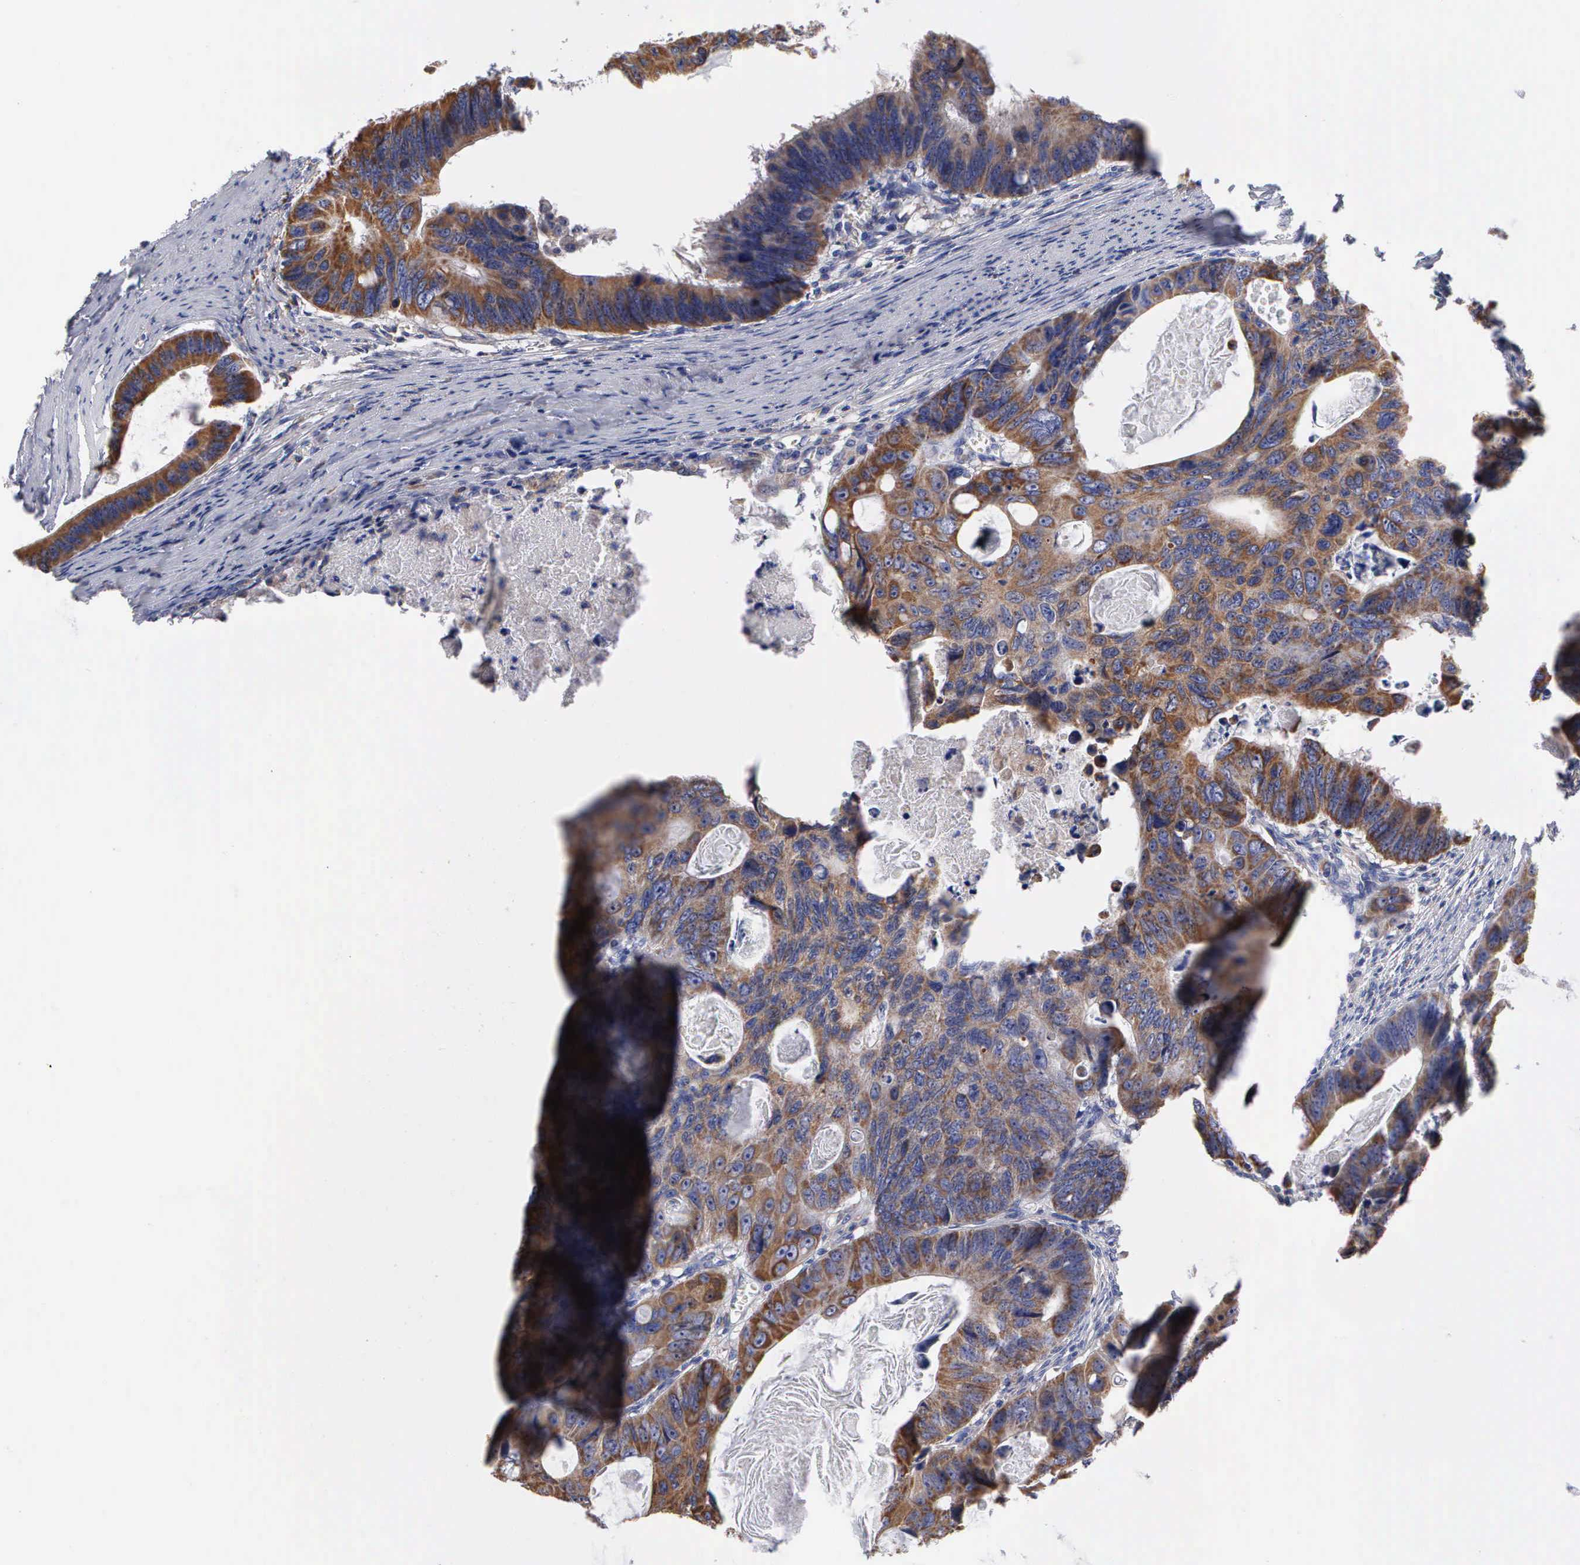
{"staining": {"intensity": "moderate", "quantity": ">75%", "location": "cytoplasmic/membranous"}, "tissue": "colorectal cancer", "cell_type": "Tumor cells", "image_type": "cancer", "snomed": [{"axis": "morphology", "description": "Adenocarcinoma, NOS"}, {"axis": "topography", "description": "Colon"}], "caption": "Adenocarcinoma (colorectal) stained with a protein marker displays moderate staining in tumor cells.", "gene": "PTGS2", "patient": {"sex": "female", "age": 55}}